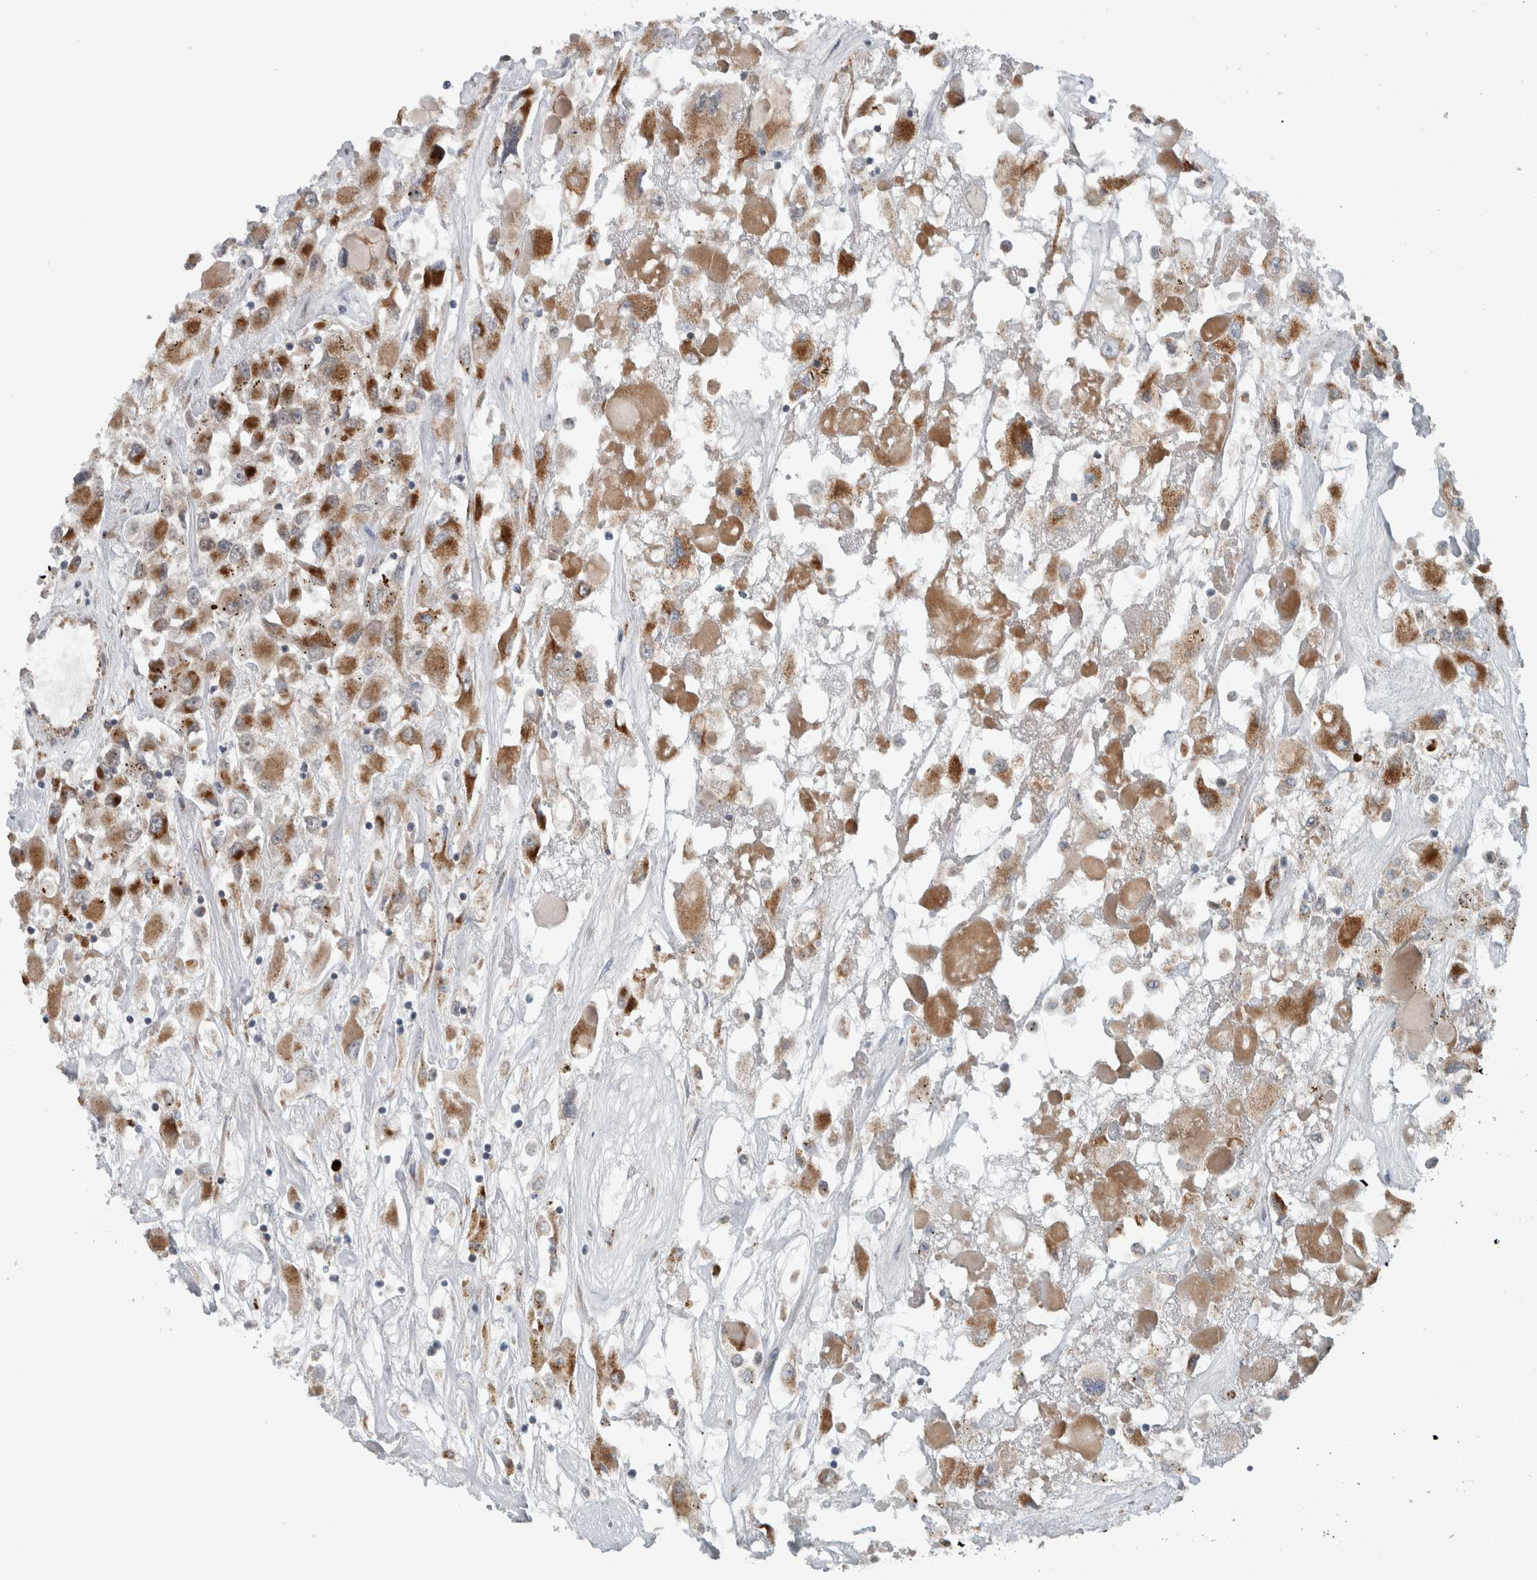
{"staining": {"intensity": "moderate", "quantity": ">75%", "location": "cytoplasmic/membranous"}, "tissue": "renal cancer", "cell_type": "Tumor cells", "image_type": "cancer", "snomed": [{"axis": "morphology", "description": "Adenocarcinoma, NOS"}, {"axis": "topography", "description": "Kidney"}], "caption": "Immunohistochemistry (IHC) micrograph of renal cancer stained for a protein (brown), which demonstrates medium levels of moderate cytoplasmic/membranous expression in approximately >75% of tumor cells.", "gene": "GBA2", "patient": {"sex": "female", "age": 52}}